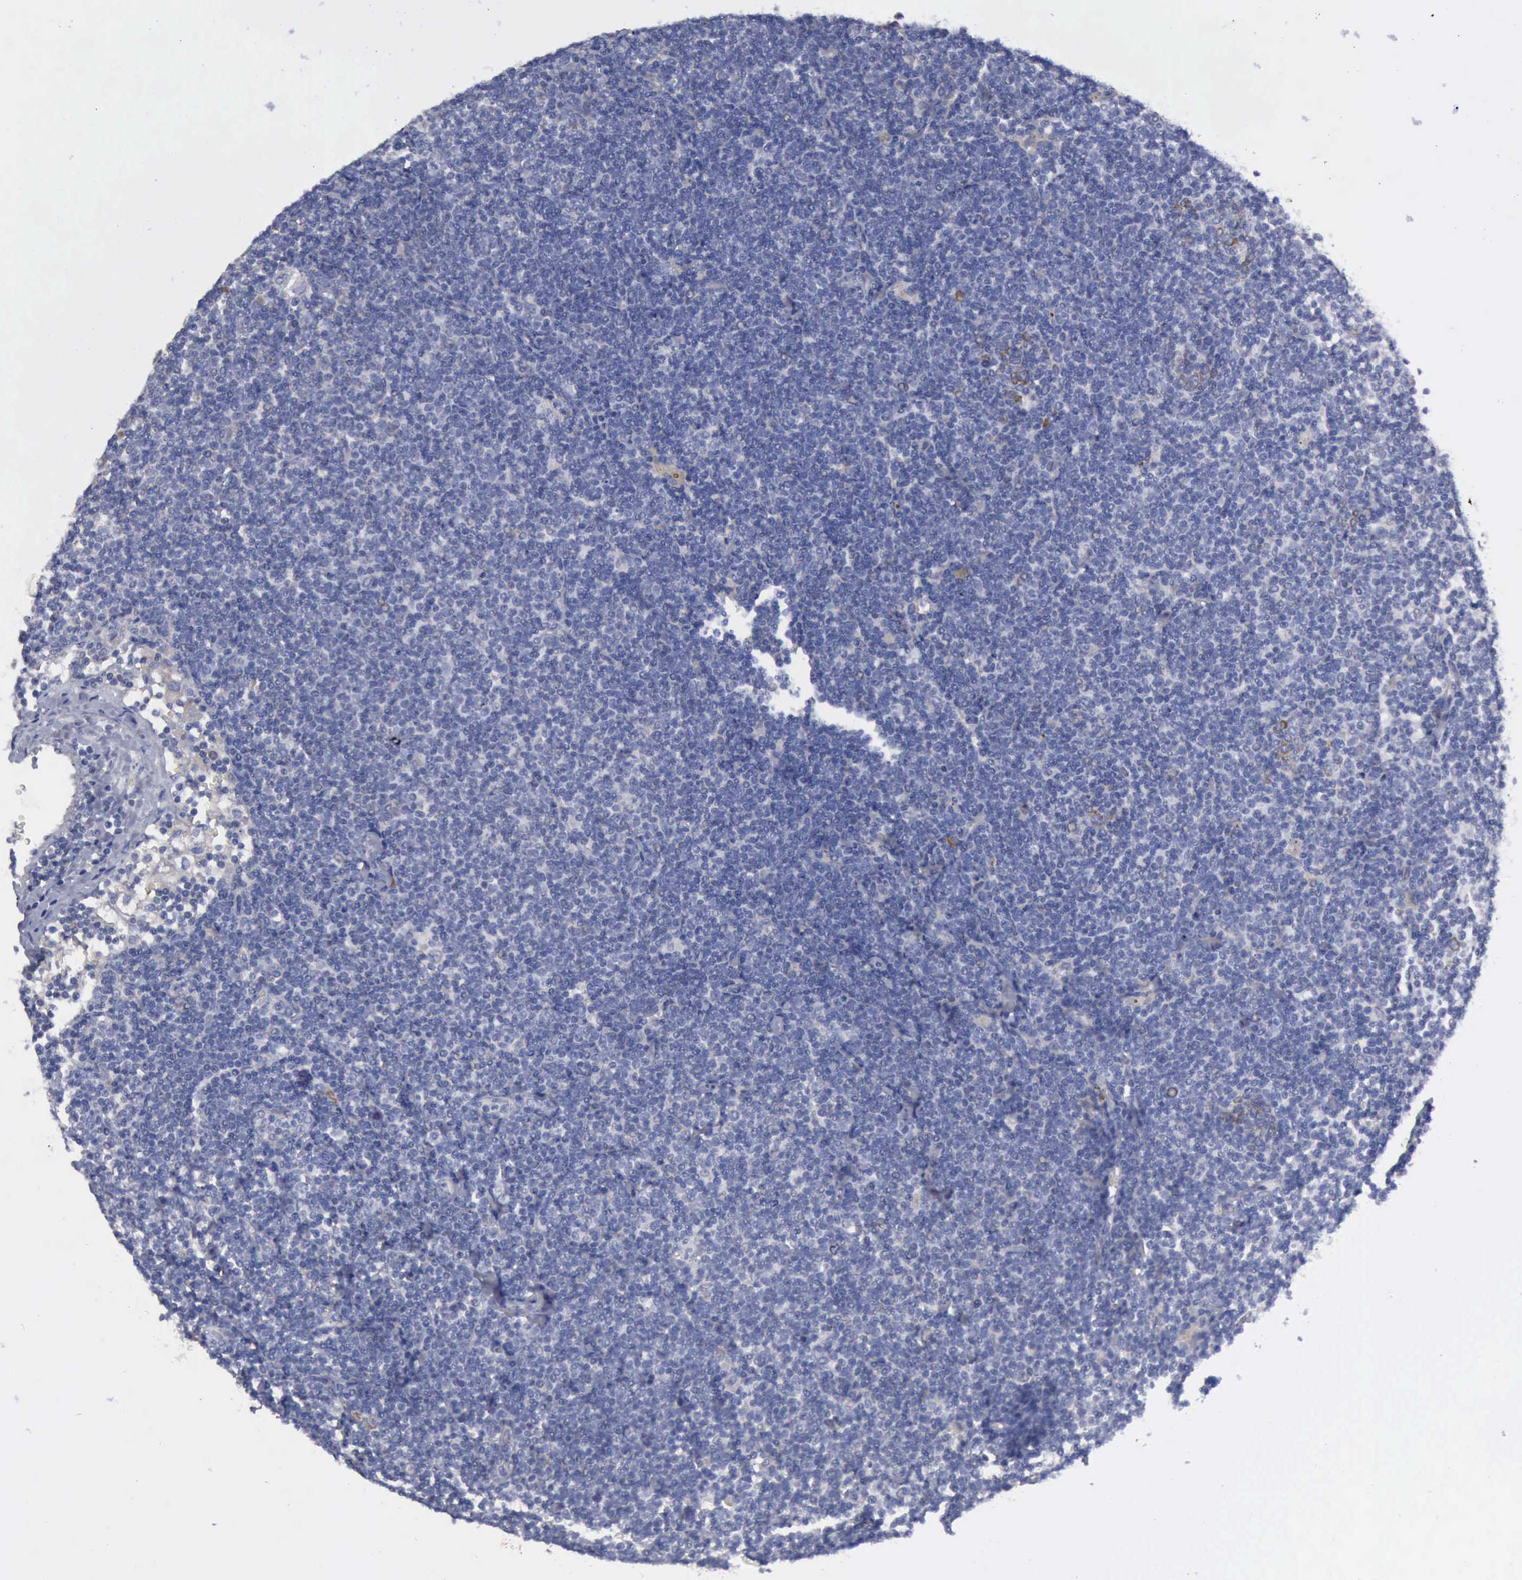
{"staining": {"intensity": "negative", "quantity": "none", "location": "none"}, "tissue": "lymphoma", "cell_type": "Tumor cells", "image_type": "cancer", "snomed": [{"axis": "morphology", "description": "Malignant lymphoma, non-Hodgkin's type, Low grade"}, {"axis": "topography", "description": "Lymph node"}], "caption": "Immunohistochemistry (IHC) histopathology image of lymphoma stained for a protein (brown), which demonstrates no positivity in tumor cells.", "gene": "TXLNG", "patient": {"sex": "male", "age": 65}}